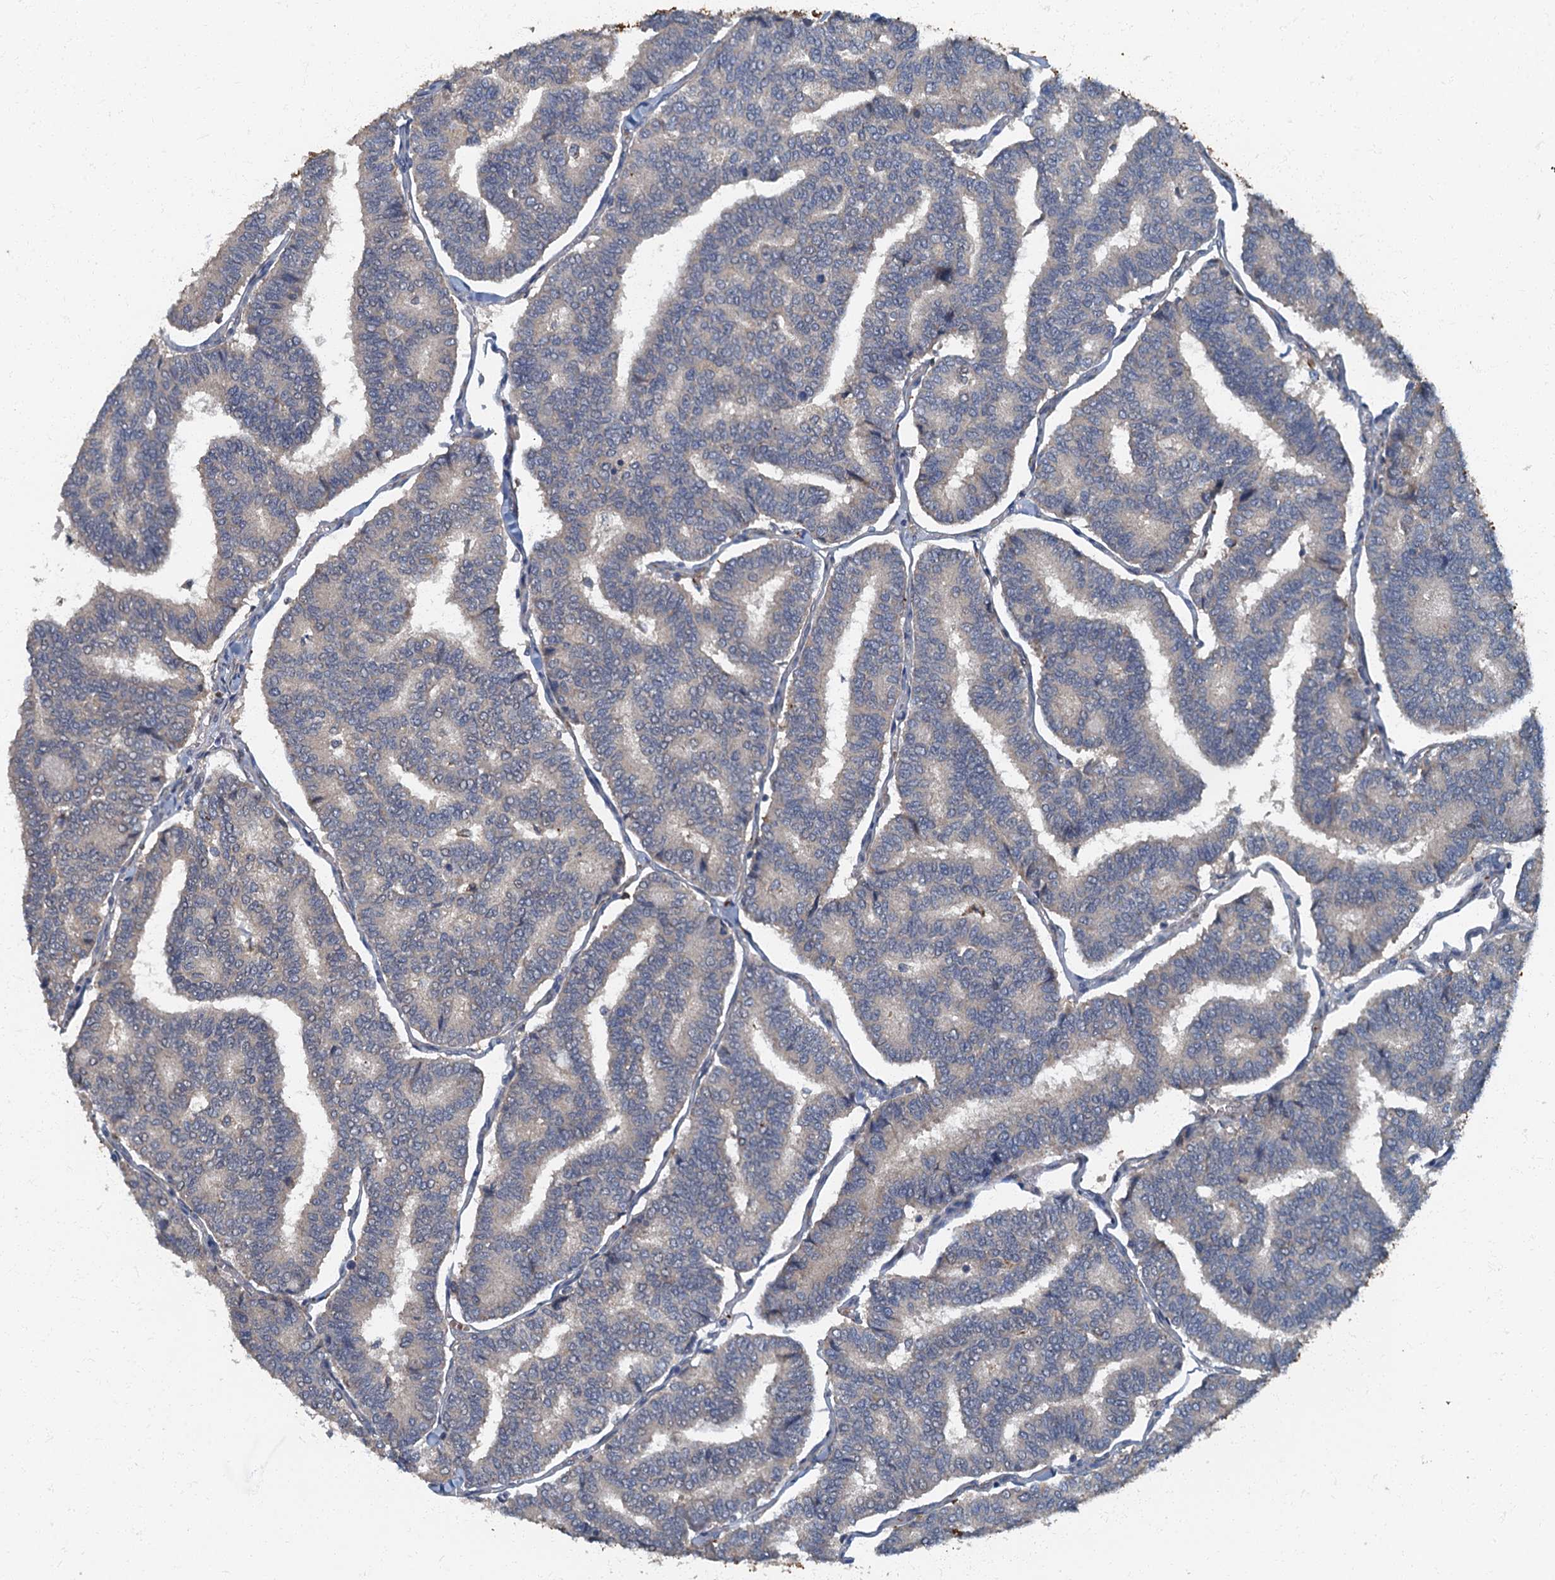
{"staining": {"intensity": "negative", "quantity": "none", "location": "none"}, "tissue": "thyroid cancer", "cell_type": "Tumor cells", "image_type": "cancer", "snomed": [{"axis": "morphology", "description": "Papillary adenocarcinoma, NOS"}, {"axis": "topography", "description": "Thyroid gland"}], "caption": "Immunohistochemistry micrograph of neoplastic tissue: thyroid papillary adenocarcinoma stained with DAB demonstrates no significant protein positivity in tumor cells.", "gene": "ARL11", "patient": {"sex": "female", "age": 35}}